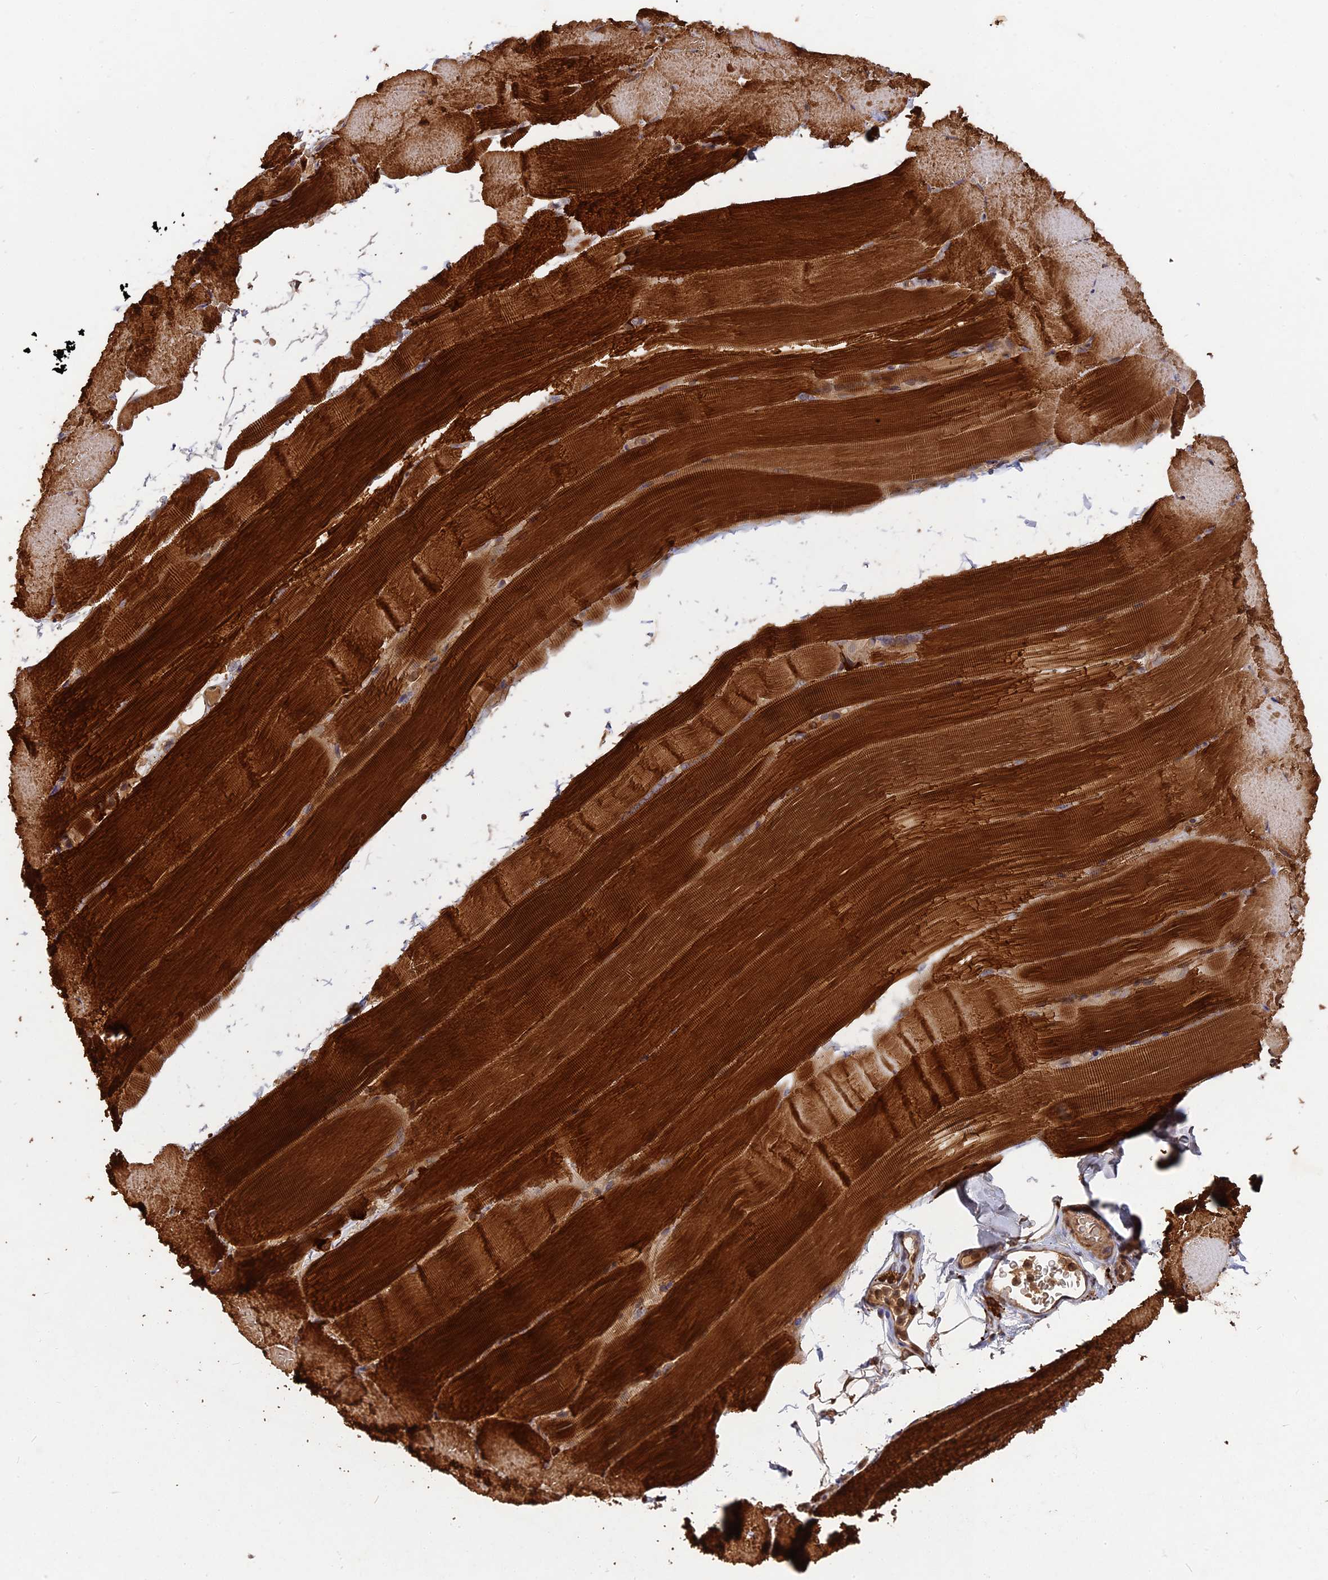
{"staining": {"intensity": "strong", "quantity": ">75%", "location": "cytoplasmic/membranous"}, "tissue": "skeletal muscle", "cell_type": "Myocytes", "image_type": "normal", "snomed": [{"axis": "morphology", "description": "Normal tissue, NOS"}, {"axis": "topography", "description": "Skeletal muscle"}, {"axis": "topography", "description": "Parathyroid gland"}], "caption": "The photomicrograph displays a brown stain indicating the presence of a protein in the cytoplasmic/membranous of myocytes in skeletal muscle.", "gene": "TMUB2", "patient": {"sex": "female", "age": 37}}